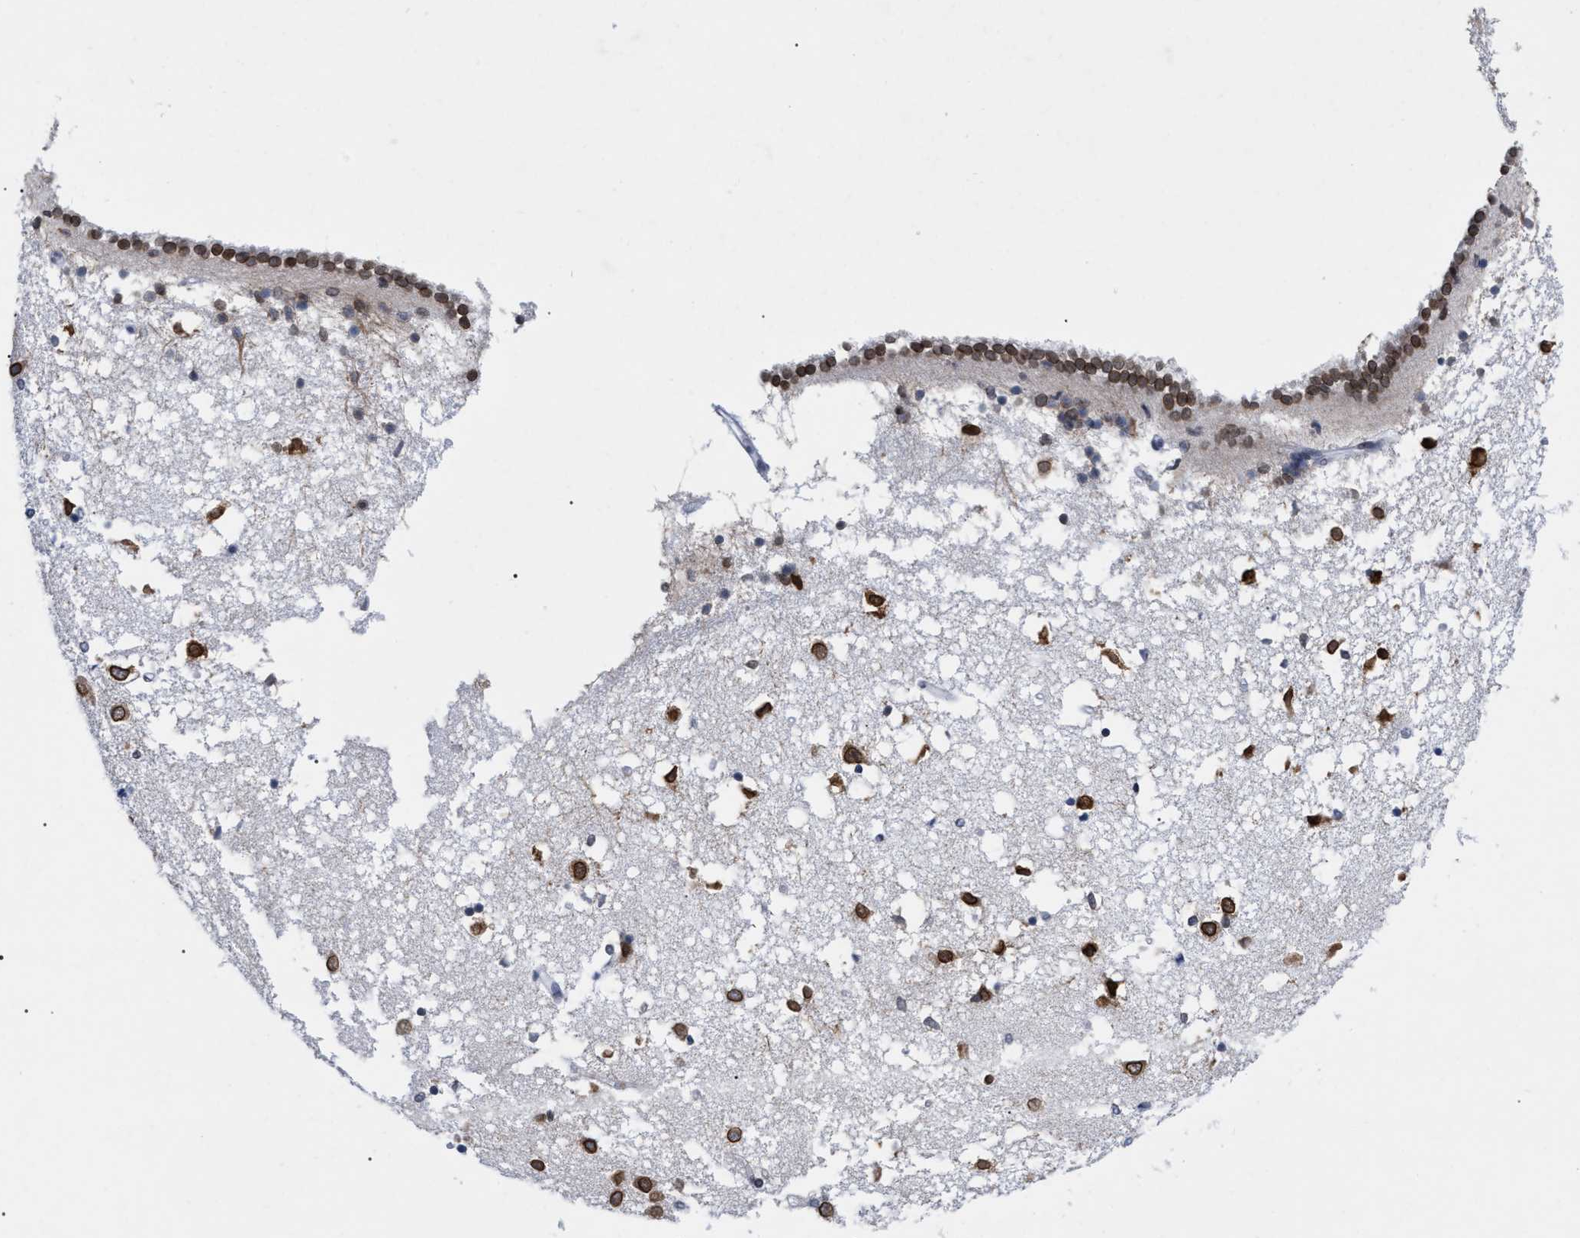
{"staining": {"intensity": "moderate", "quantity": "25%-75%", "location": "nuclear"}, "tissue": "caudate", "cell_type": "Glial cells", "image_type": "normal", "snomed": [{"axis": "morphology", "description": "Normal tissue, NOS"}, {"axis": "topography", "description": "Lateral ventricle wall"}], "caption": "A high-resolution photomicrograph shows immunohistochemistry (IHC) staining of unremarkable caudate, which demonstrates moderate nuclear expression in approximately 25%-75% of glial cells.", "gene": "TPR", "patient": {"sex": "male", "age": 45}}